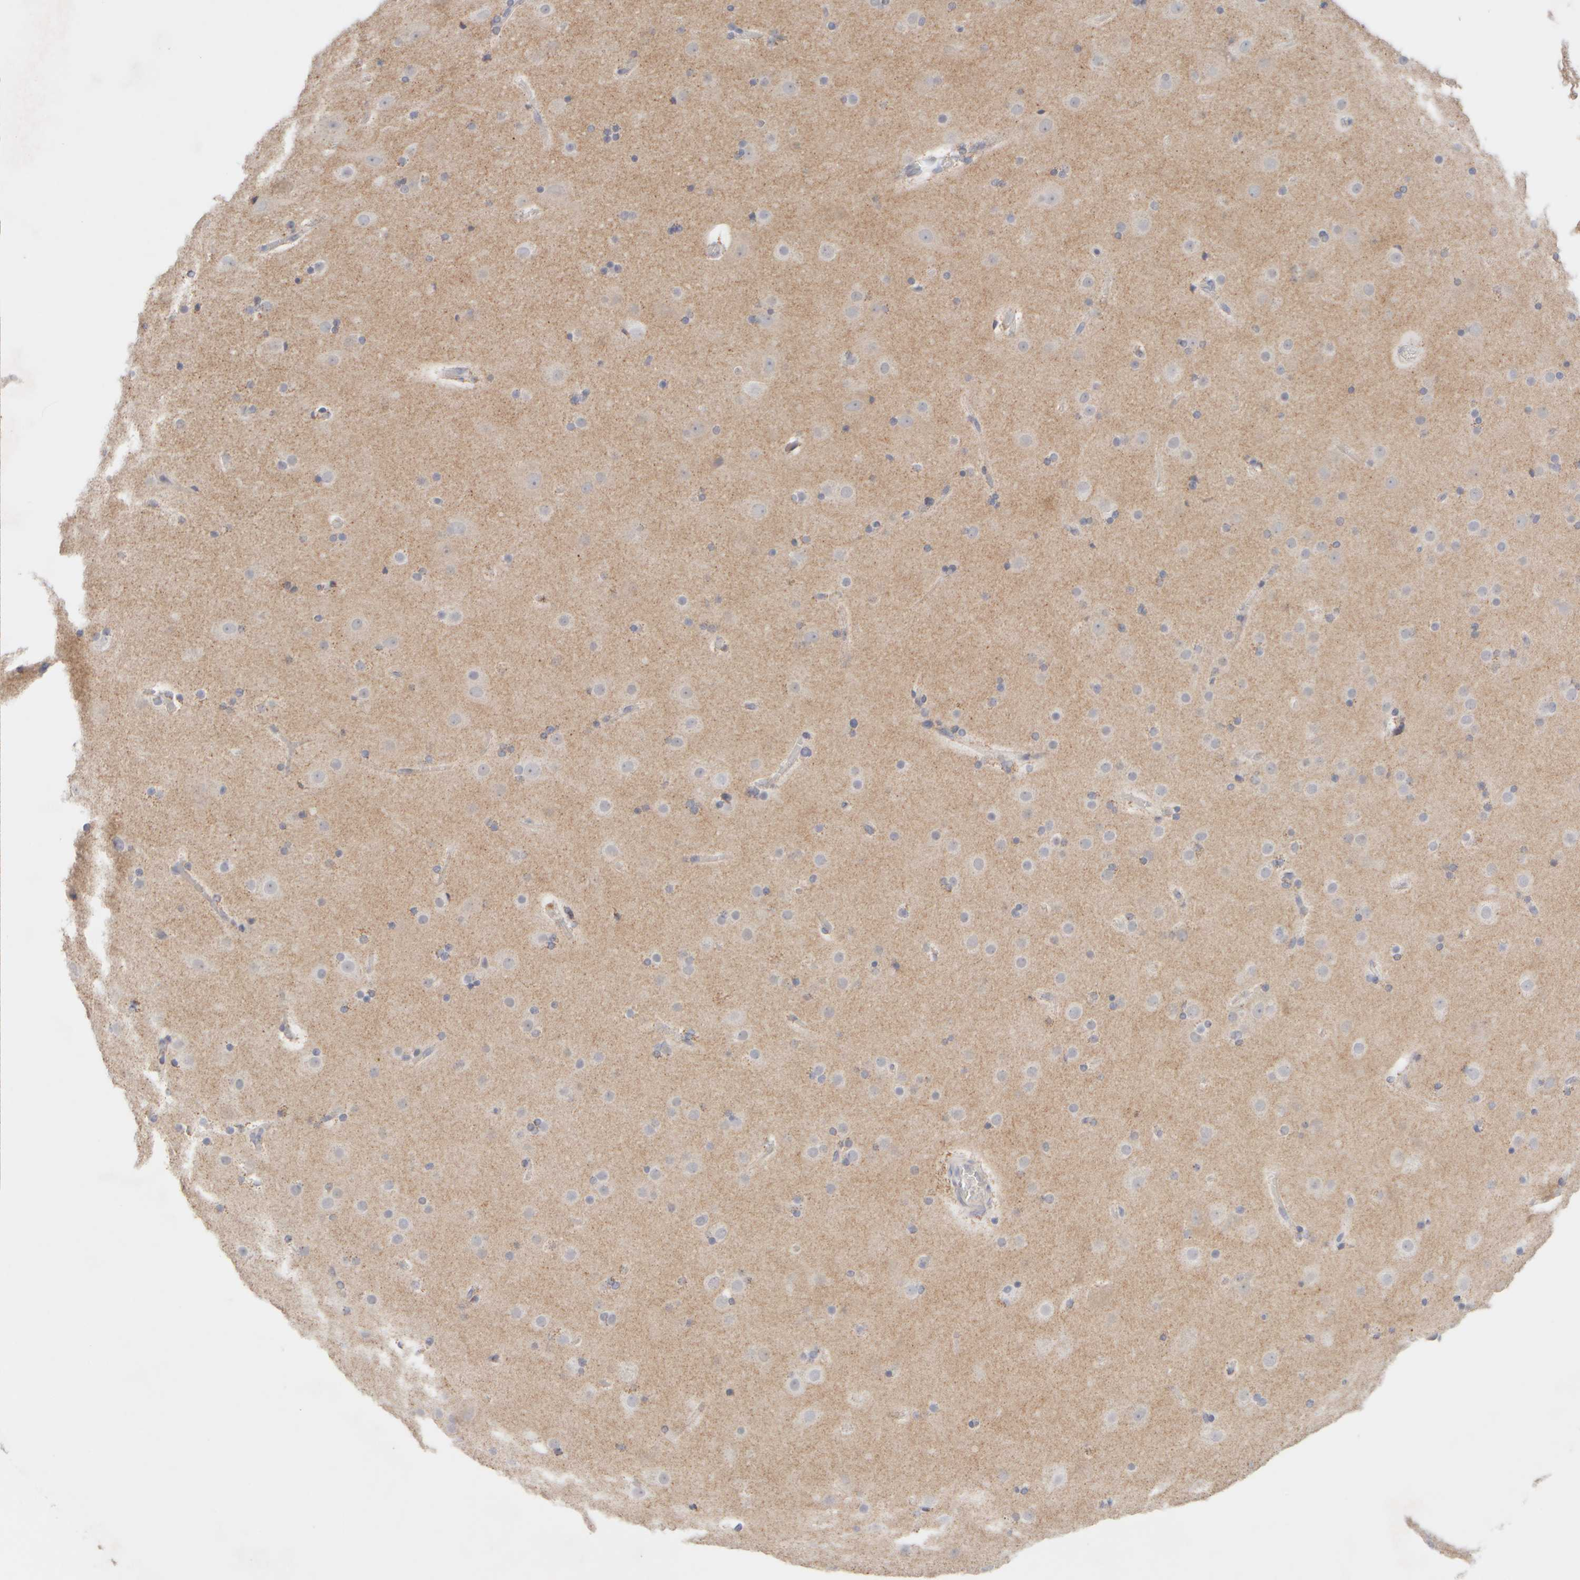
{"staining": {"intensity": "weak", "quantity": "25%-75%", "location": "cytoplasmic/membranous"}, "tissue": "cerebral cortex", "cell_type": "Endothelial cells", "image_type": "normal", "snomed": [{"axis": "morphology", "description": "Normal tissue, NOS"}, {"axis": "topography", "description": "Cerebral cortex"}], "caption": "Protein expression analysis of benign cerebral cortex reveals weak cytoplasmic/membranous staining in approximately 25%-75% of endothelial cells. (DAB = brown stain, brightfield microscopy at high magnification).", "gene": "ZNF112", "patient": {"sex": "male", "age": 57}}